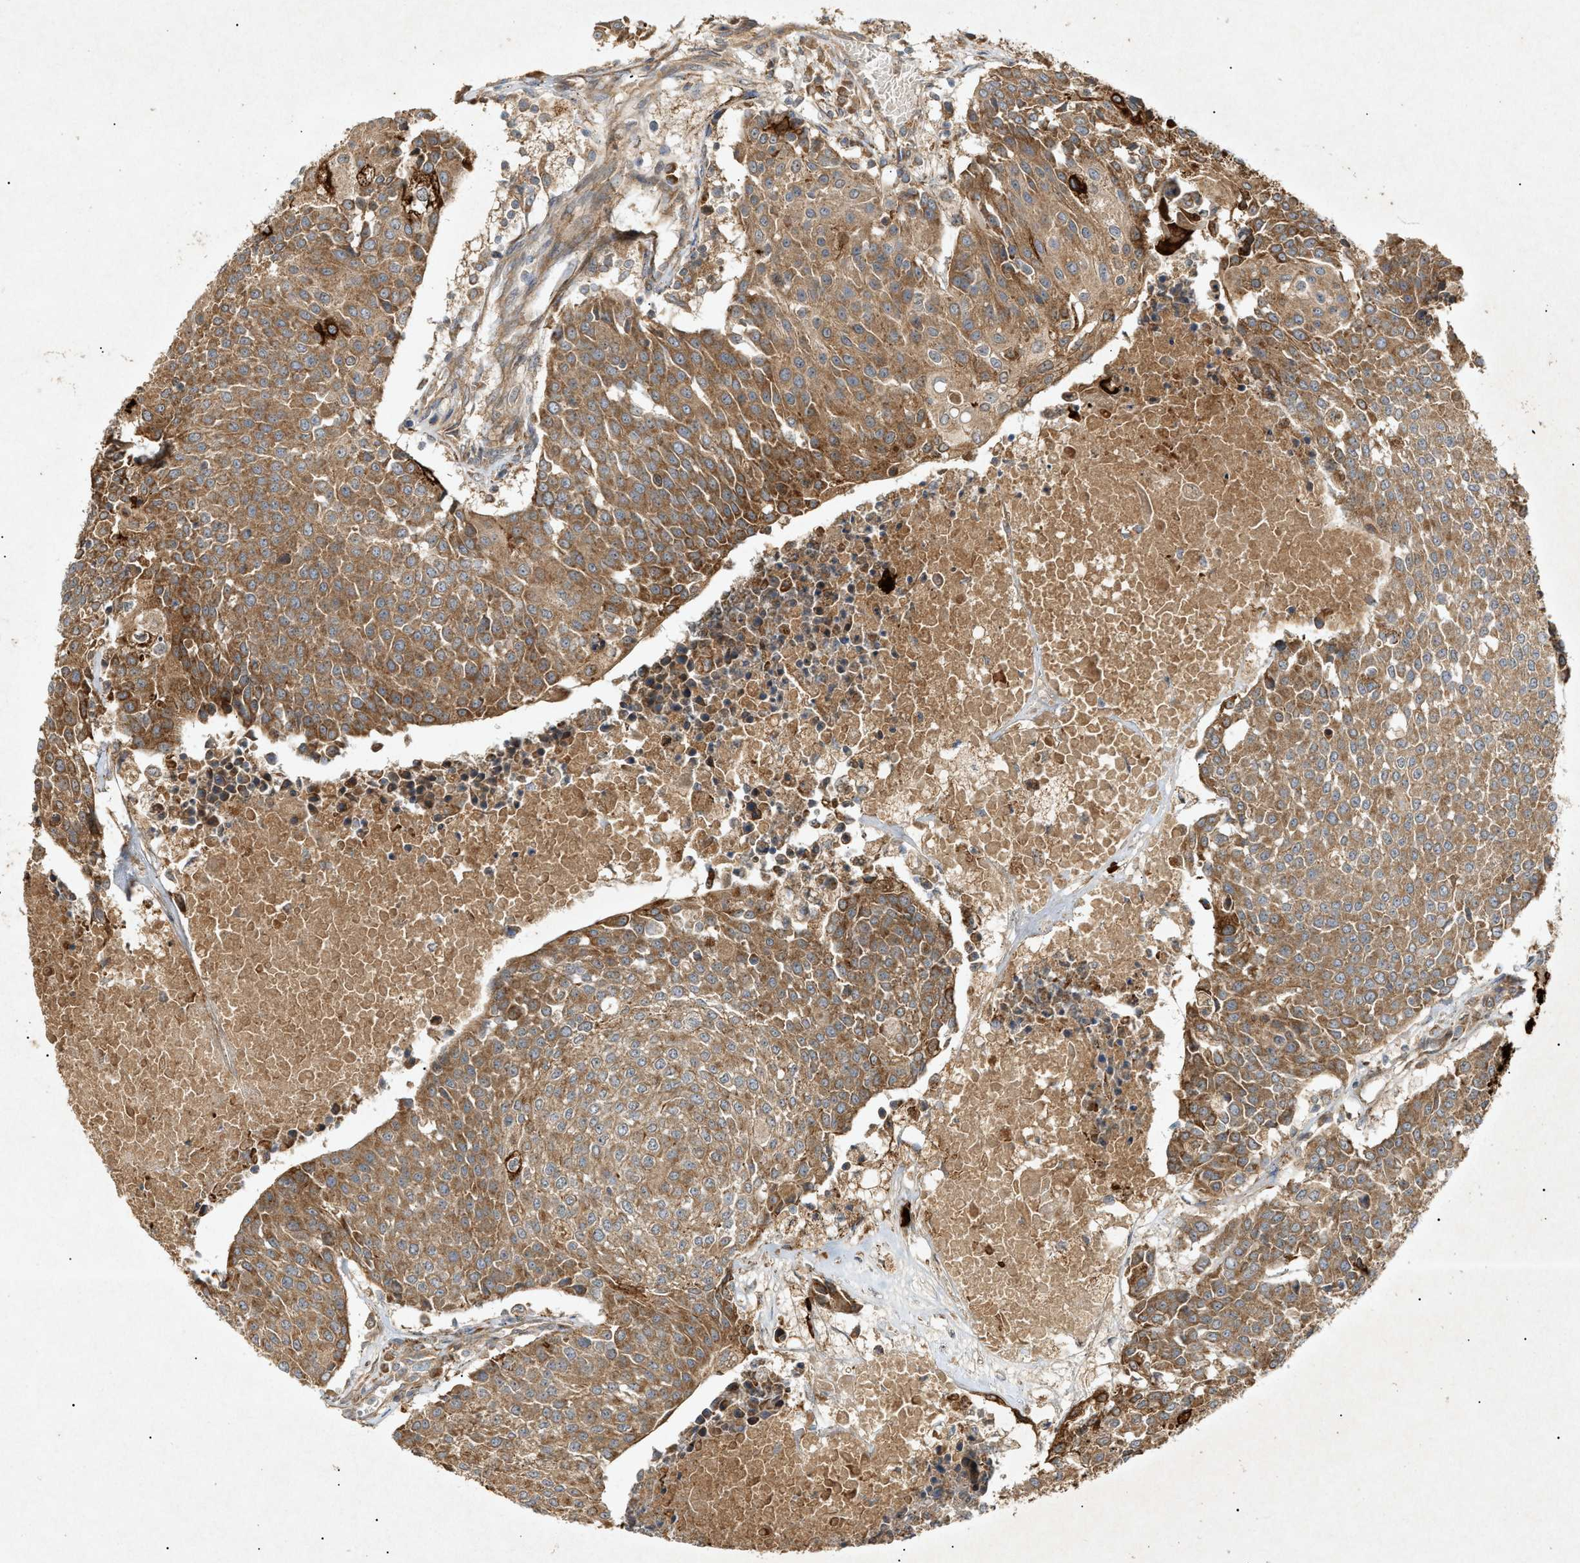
{"staining": {"intensity": "moderate", "quantity": ">75%", "location": "cytoplasmic/membranous"}, "tissue": "urothelial cancer", "cell_type": "Tumor cells", "image_type": "cancer", "snomed": [{"axis": "morphology", "description": "Urothelial carcinoma, High grade"}, {"axis": "topography", "description": "Urinary bladder"}], "caption": "Urothelial cancer stained with DAB (3,3'-diaminobenzidine) IHC reveals medium levels of moderate cytoplasmic/membranous staining in approximately >75% of tumor cells.", "gene": "MTCH1", "patient": {"sex": "female", "age": 85}}